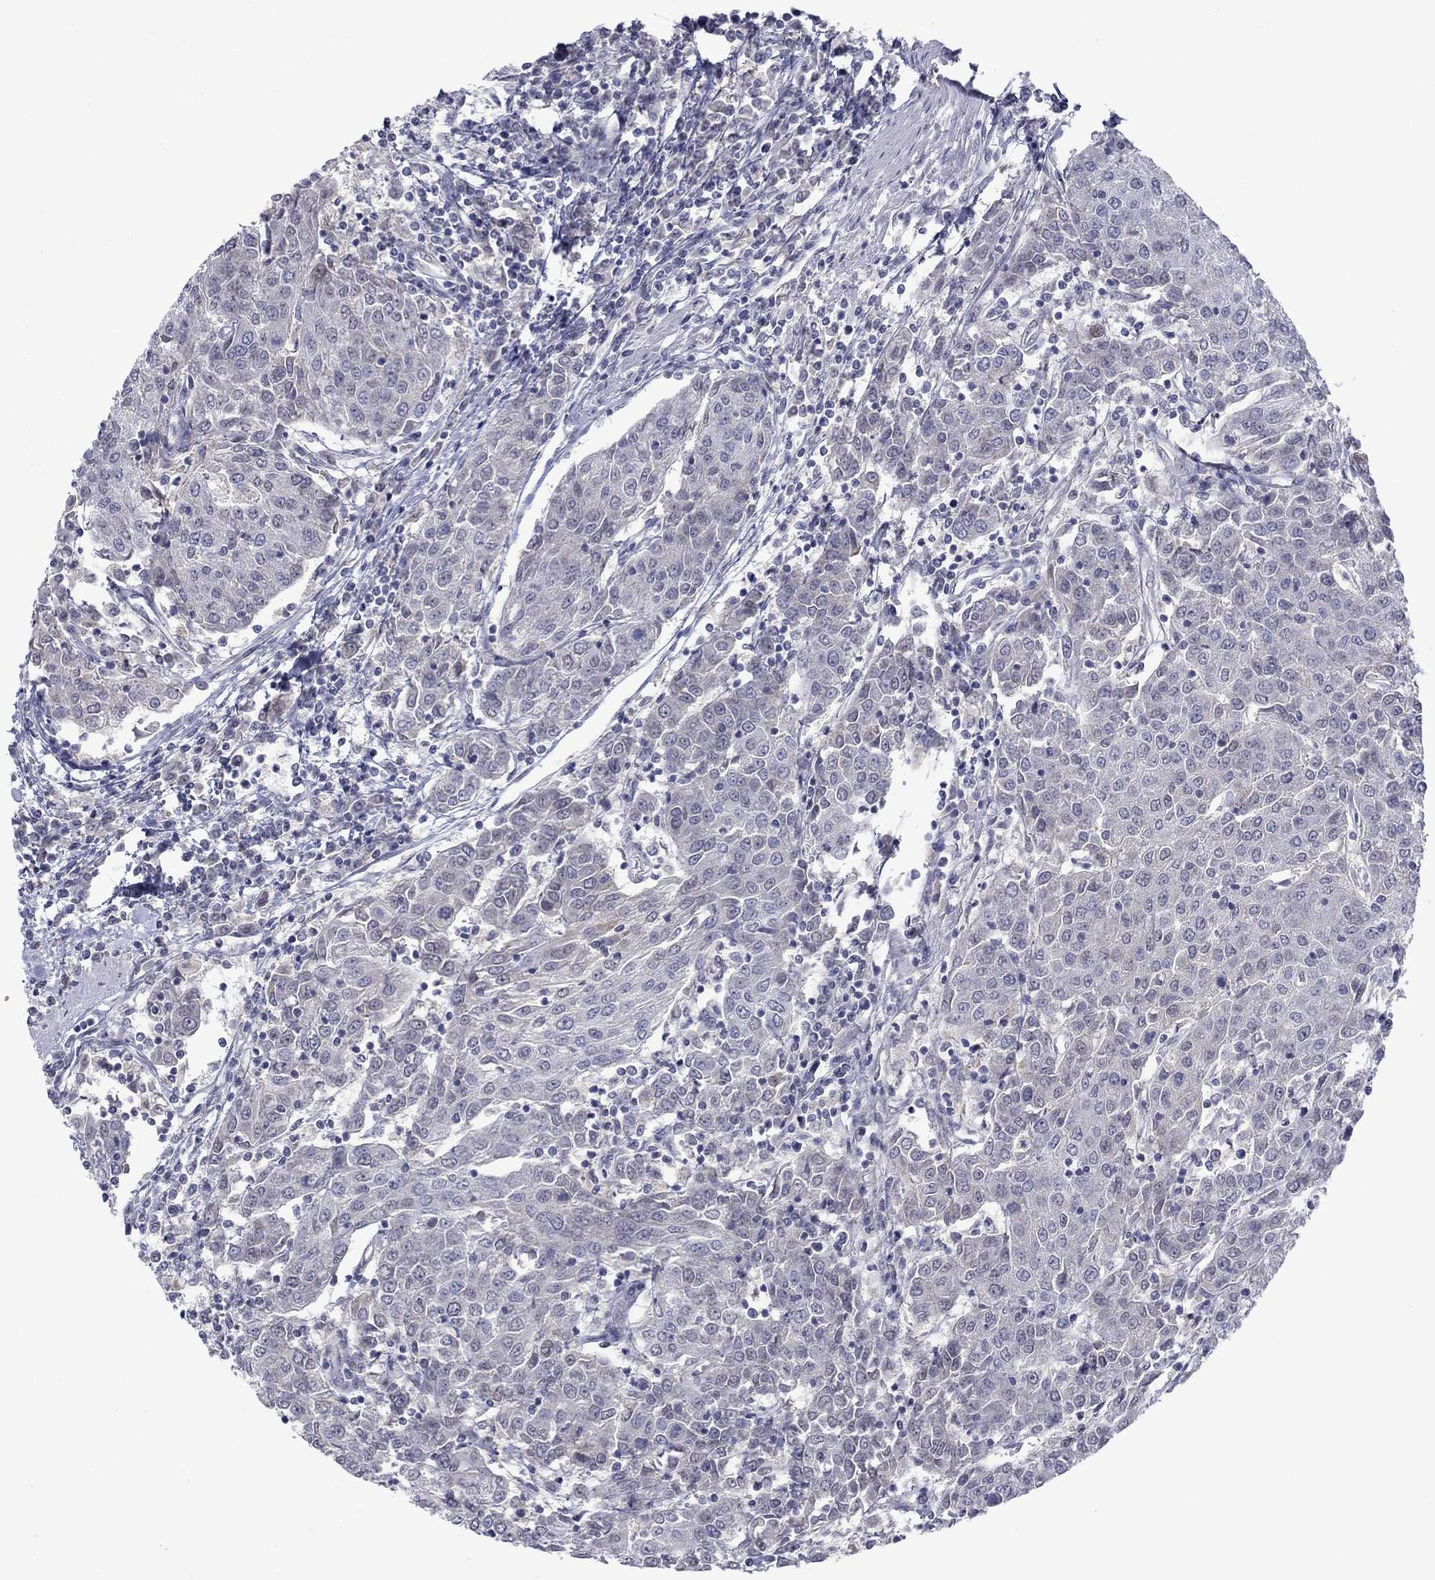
{"staining": {"intensity": "negative", "quantity": "none", "location": "none"}, "tissue": "urothelial cancer", "cell_type": "Tumor cells", "image_type": "cancer", "snomed": [{"axis": "morphology", "description": "Urothelial carcinoma, High grade"}, {"axis": "topography", "description": "Urinary bladder"}], "caption": "An immunohistochemistry histopathology image of high-grade urothelial carcinoma is shown. There is no staining in tumor cells of high-grade urothelial carcinoma.", "gene": "KCNJ16", "patient": {"sex": "female", "age": 85}}